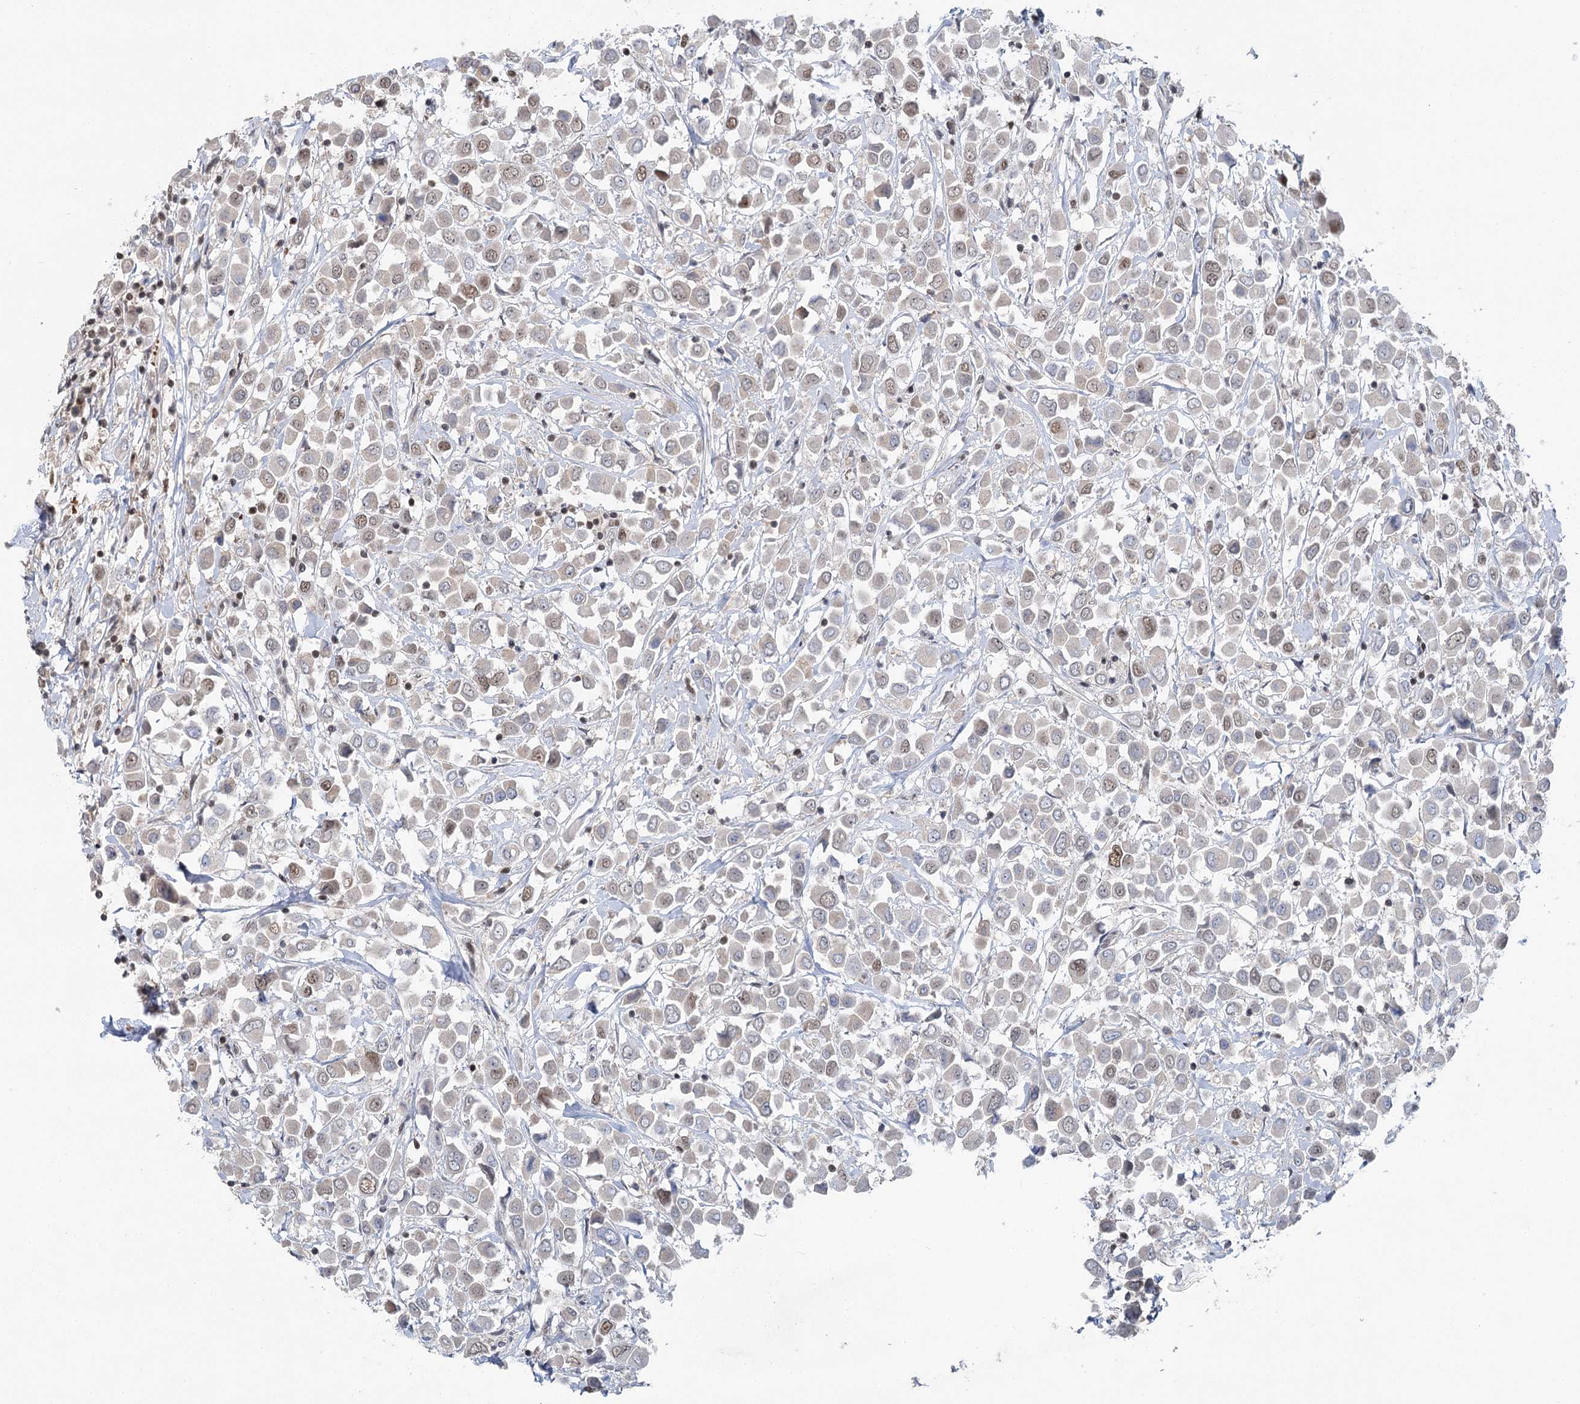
{"staining": {"intensity": "moderate", "quantity": "<25%", "location": "nuclear"}, "tissue": "breast cancer", "cell_type": "Tumor cells", "image_type": "cancer", "snomed": [{"axis": "morphology", "description": "Duct carcinoma"}, {"axis": "topography", "description": "Breast"}], "caption": "Moderate nuclear protein positivity is present in about <25% of tumor cells in breast cancer (invasive ductal carcinoma).", "gene": "PDS5A", "patient": {"sex": "female", "age": 61}}